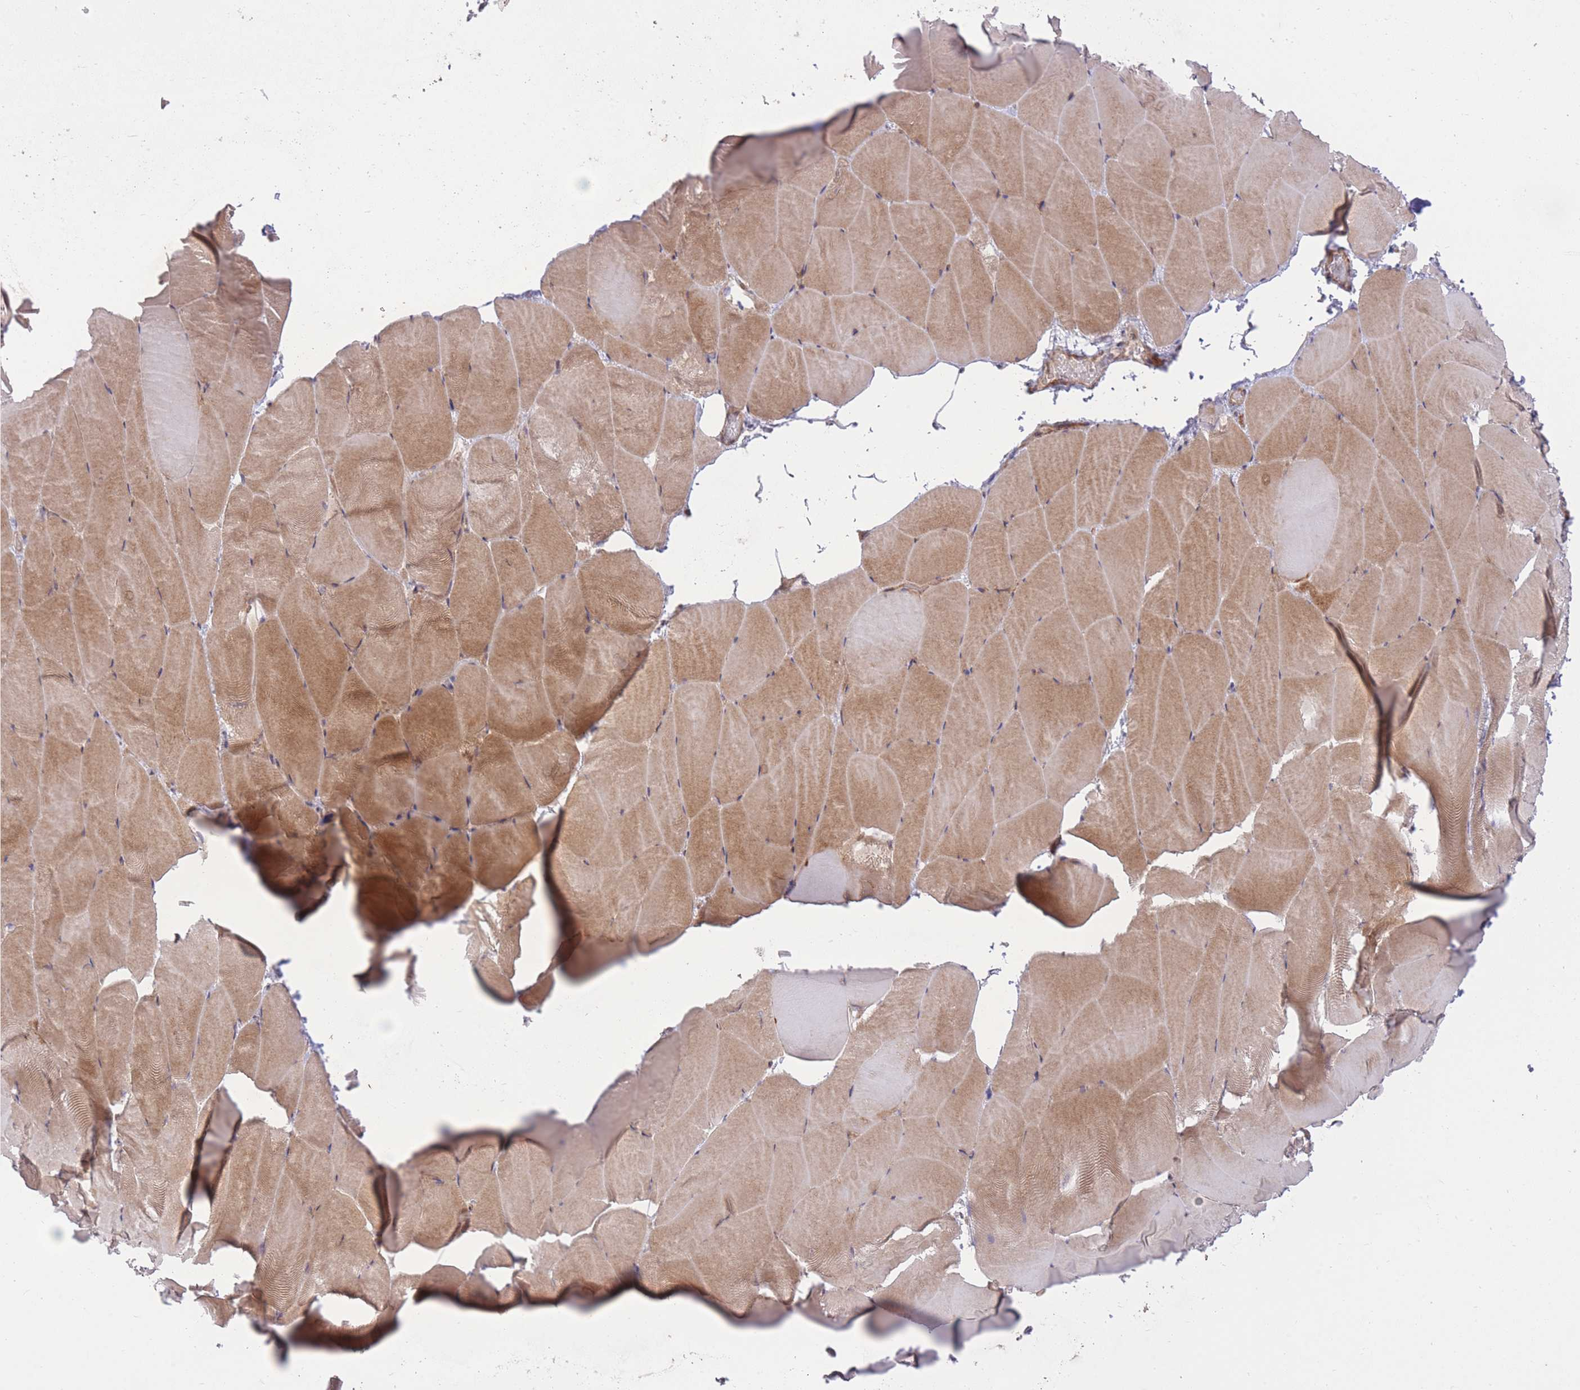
{"staining": {"intensity": "moderate", "quantity": ">75%", "location": "cytoplasmic/membranous"}, "tissue": "skeletal muscle", "cell_type": "Myocytes", "image_type": "normal", "snomed": [{"axis": "morphology", "description": "Normal tissue, NOS"}, {"axis": "topography", "description": "Skeletal muscle"}], "caption": "A micrograph showing moderate cytoplasmic/membranous staining in about >75% of myocytes in unremarkable skeletal muscle, as visualized by brown immunohistochemical staining.", "gene": "ELOA2", "patient": {"sex": "female", "age": 64}}